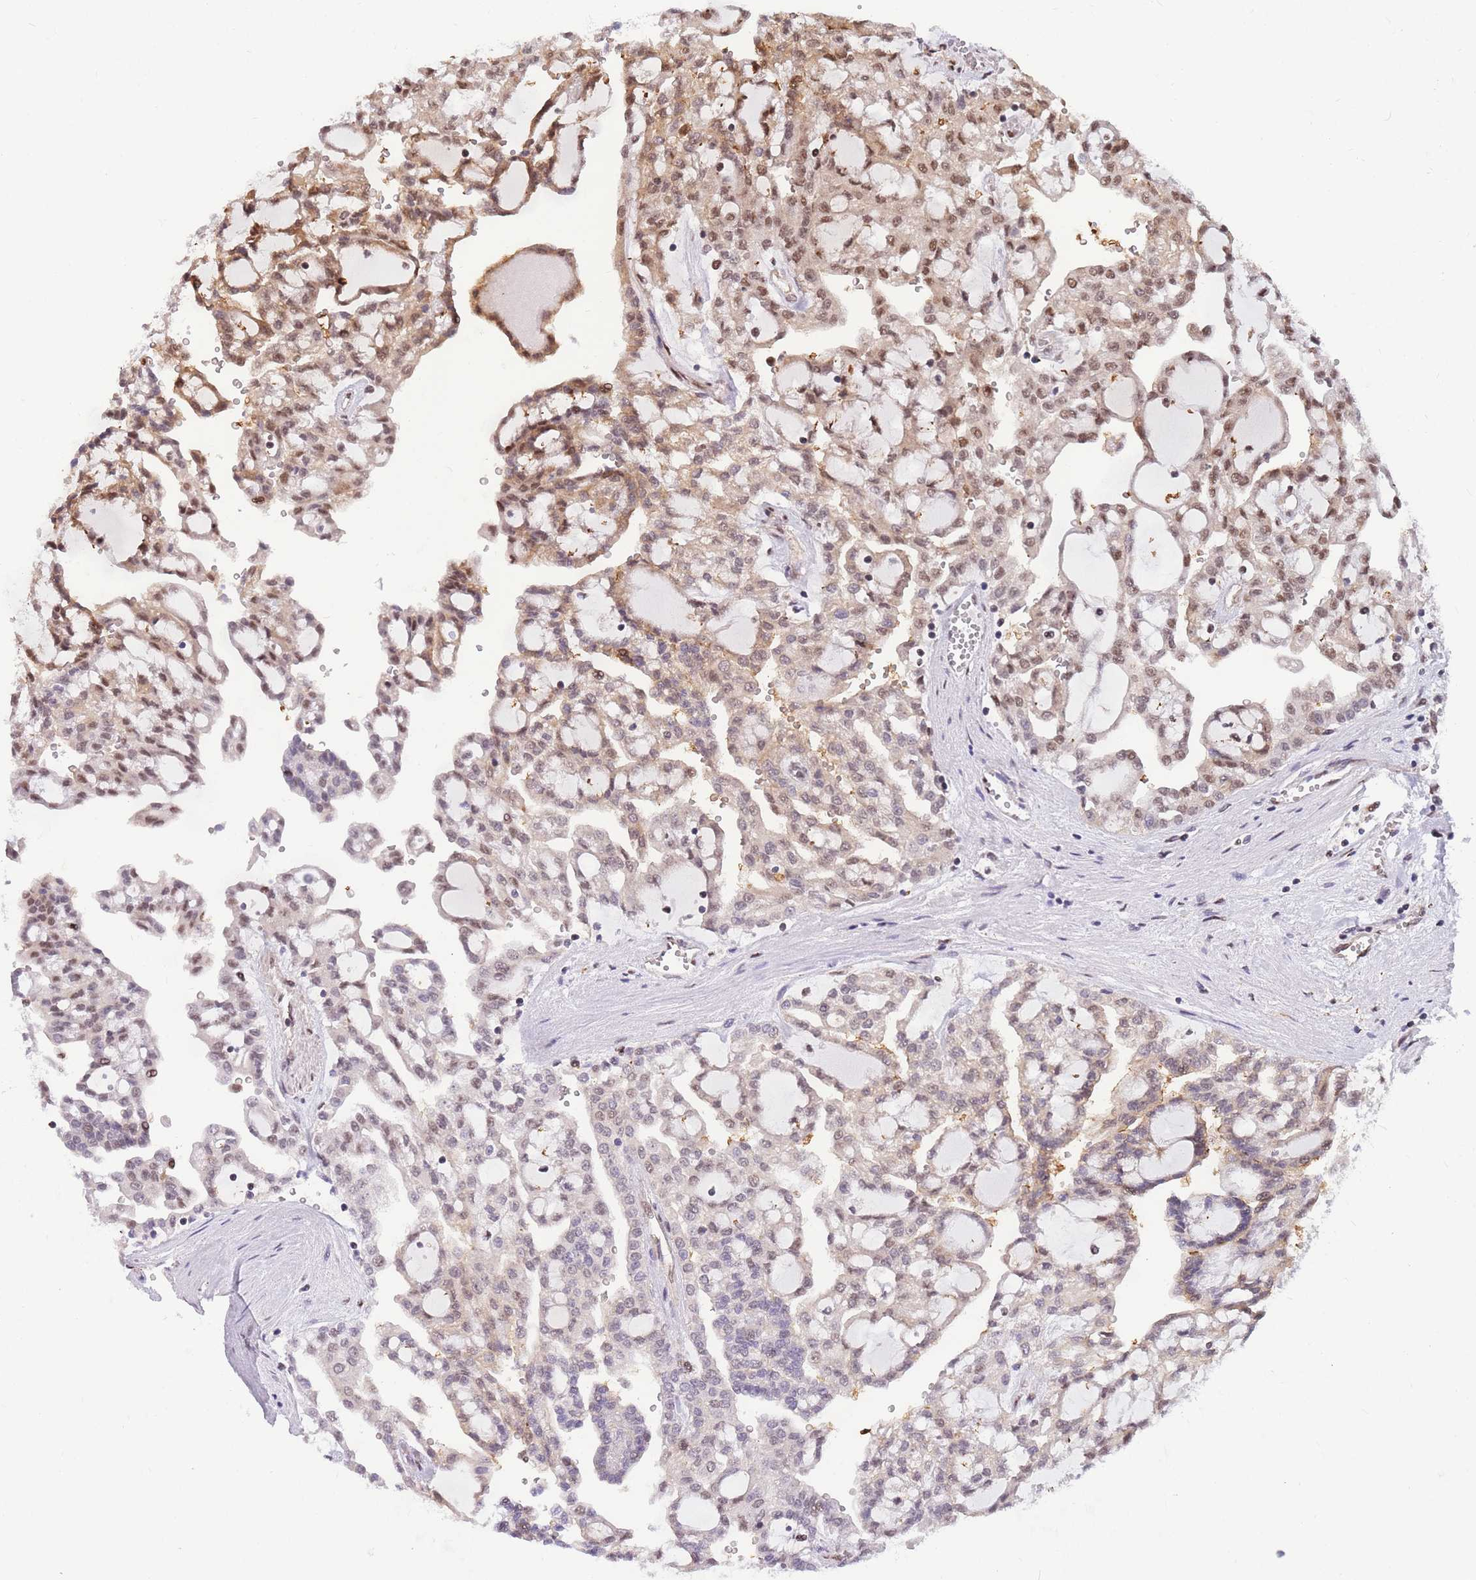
{"staining": {"intensity": "moderate", "quantity": "25%-75%", "location": "cytoplasmic/membranous,nuclear"}, "tissue": "renal cancer", "cell_type": "Tumor cells", "image_type": "cancer", "snomed": [{"axis": "morphology", "description": "Adenocarcinoma, NOS"}, {"axis": "topography", "description": "Kidney"}], "caption": "Tumor cells reveal moderate cytoplasmic/membranous and nuclear staining in approximately 25%-75% of cells in renal adenocarcinoma.", "gene": "CRACD", "patient": {"sex": "male", "age": 63}}